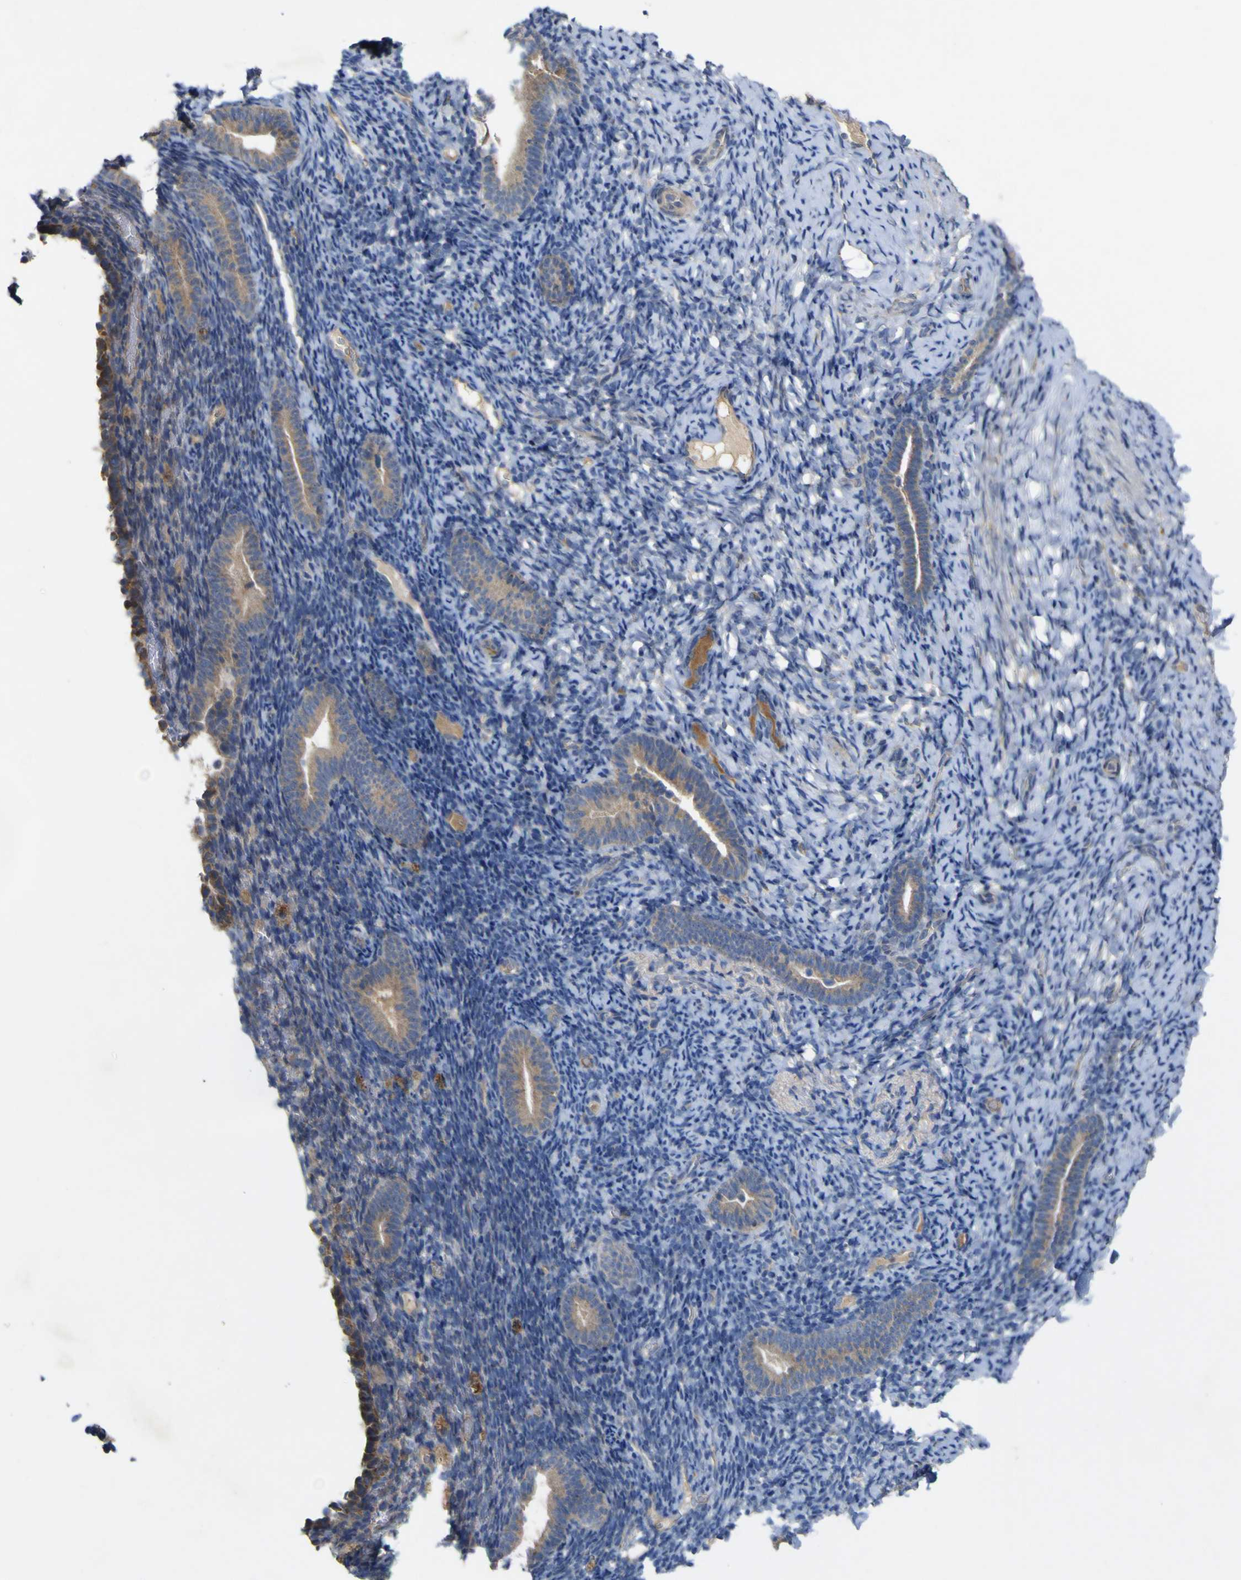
{"staining": {"intensity": "weak", "quantity": "25%-75%", "location": "cytoplasmic/membranous"}, "tissue": "endometrium", "cell_type": "Cells in endometrial stroma", "image_type": "normal", "snomed": [{"axis": "morphology", "description": "Normal tissue, NOS"}, {"axis": "topography", "description": "Endometrium"}], "caption": "Brown immunohistochemical staining in normal endometrium exhibits weak cytoplasmic/membranous positivity in about 25%-75% of cells in endometrial stroma. Immunohistochemistry (ihc) stains the protein in brown and the nuclei are stained blue.", "gene": "IRAK2", "patient": {"sex": "female", "age": 51}}